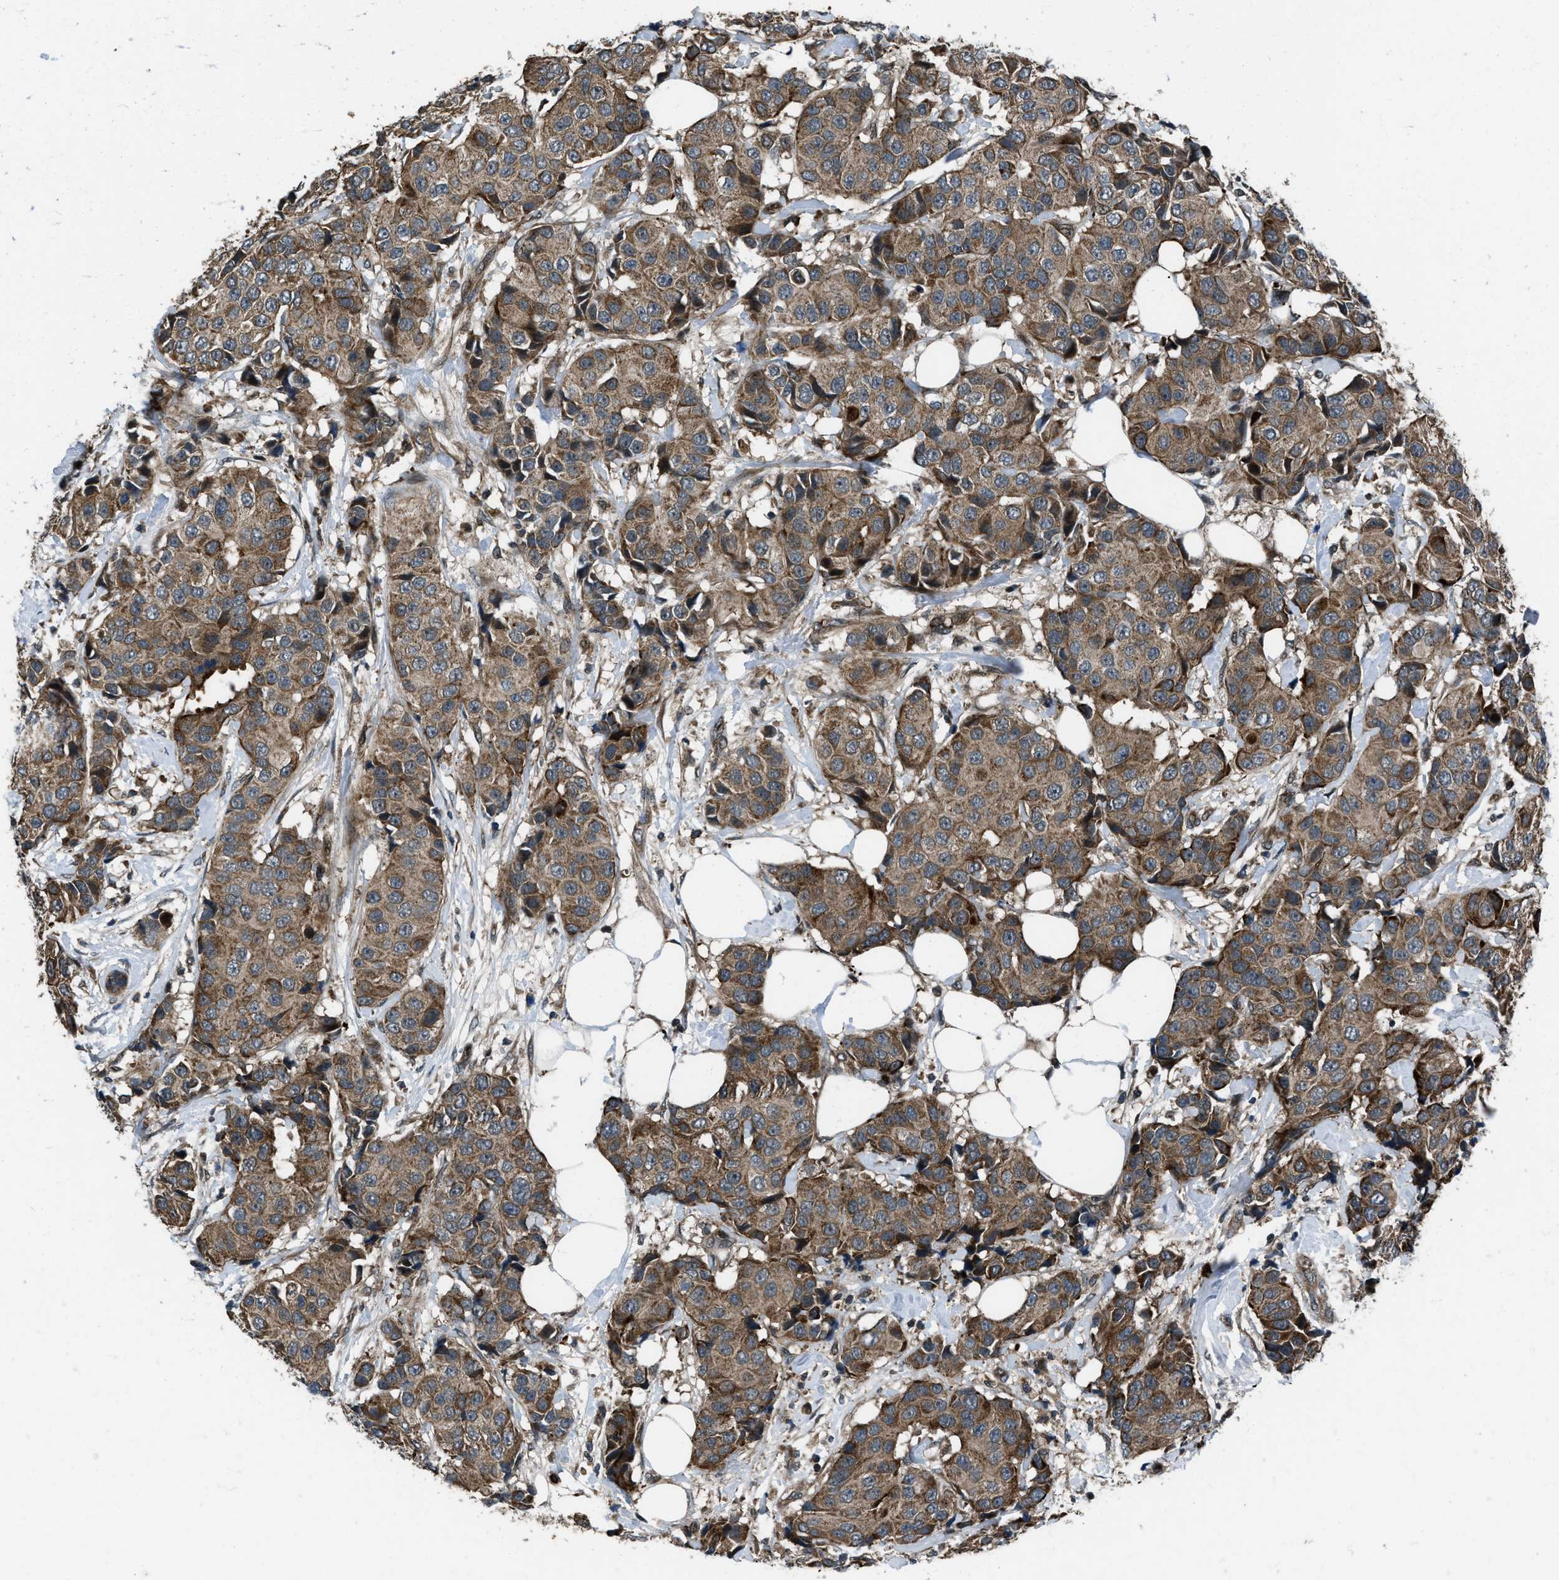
{"staining": {"intensity": "moderate", "quantity": ">75%", "location": "cytoplasmic/membranous"}, "tissue": "breast cancer", "cell_type": "Tumor cells", "image_type": "cancer", "snomed": [{"axis": "morphology", "description": "Normal tissue, NOS"}, {"axis": "morphology", "description": "Duct carcinoma"}, {"axis": "topography", "description": "Breast"}], "caption": "Protein staining exhibits moderate cytoplasmic/membranous expression in about >75% of tumor cells in breast cancer. (DAB (3,3'-diaminobenzidine) IHC, brown staining for protein, blue staining for nuclei).", "gene": "IRAK4", "patient": {"sex": "female", "age": 39}}